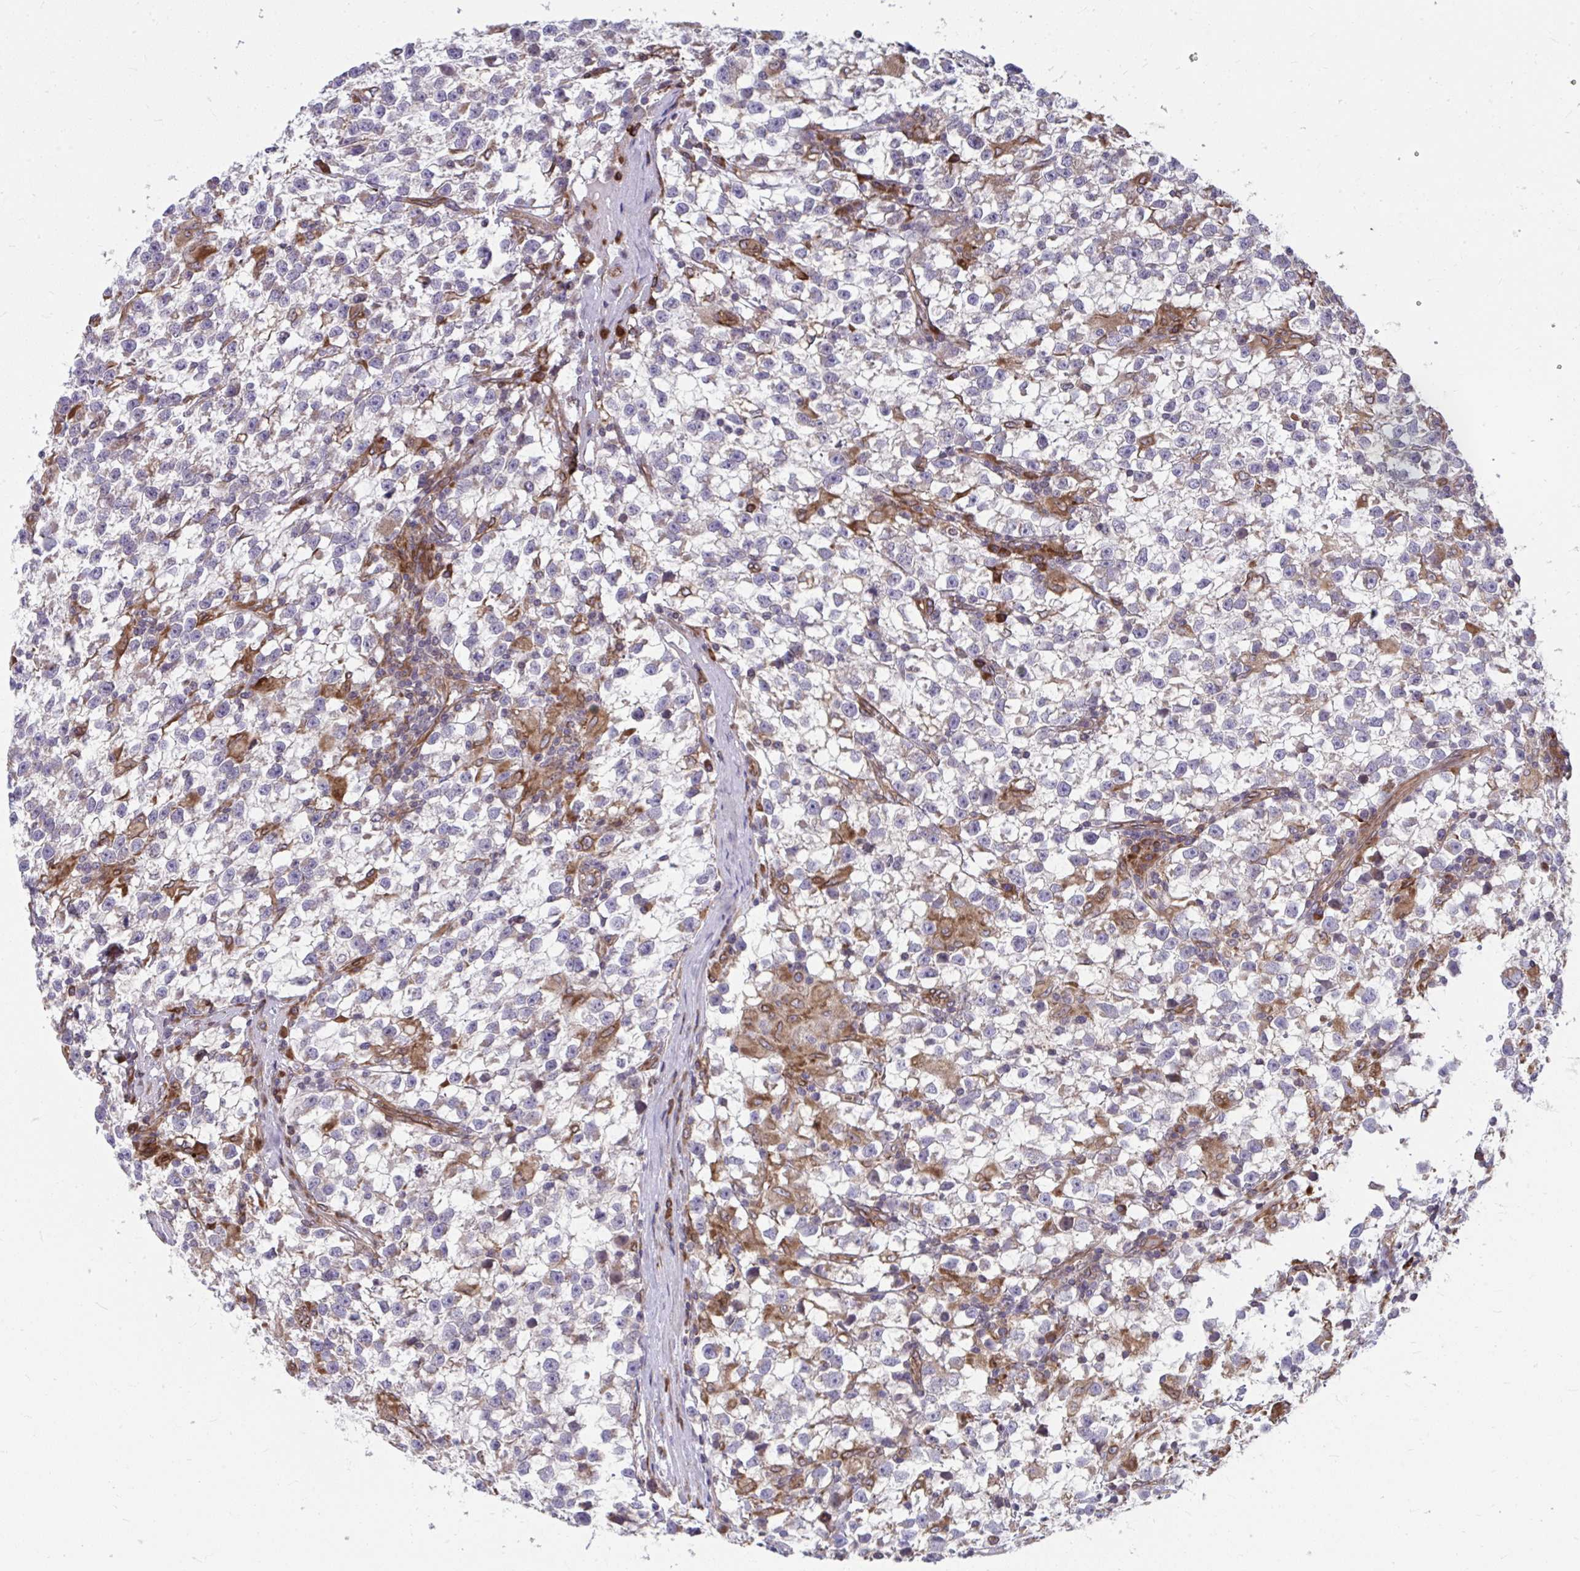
{"staining": {"intensity": "negative", "quantity": "none", "location": "none"}, "tissue": "testis cancer", "cell_type": "Tumor cells", "image_type": "cancer", "snomed": [{"axis": "morphology", "description": "Seminoma, NOS"}, {"axis": "topography", "description": "Testis"}], "caption": "An immunohistochemistry image of testis cancer is shown. There is no staining in tumor cells of testis cancer.", "gene": "STIM2", "patient": {"sex": "male", "age": 31}}